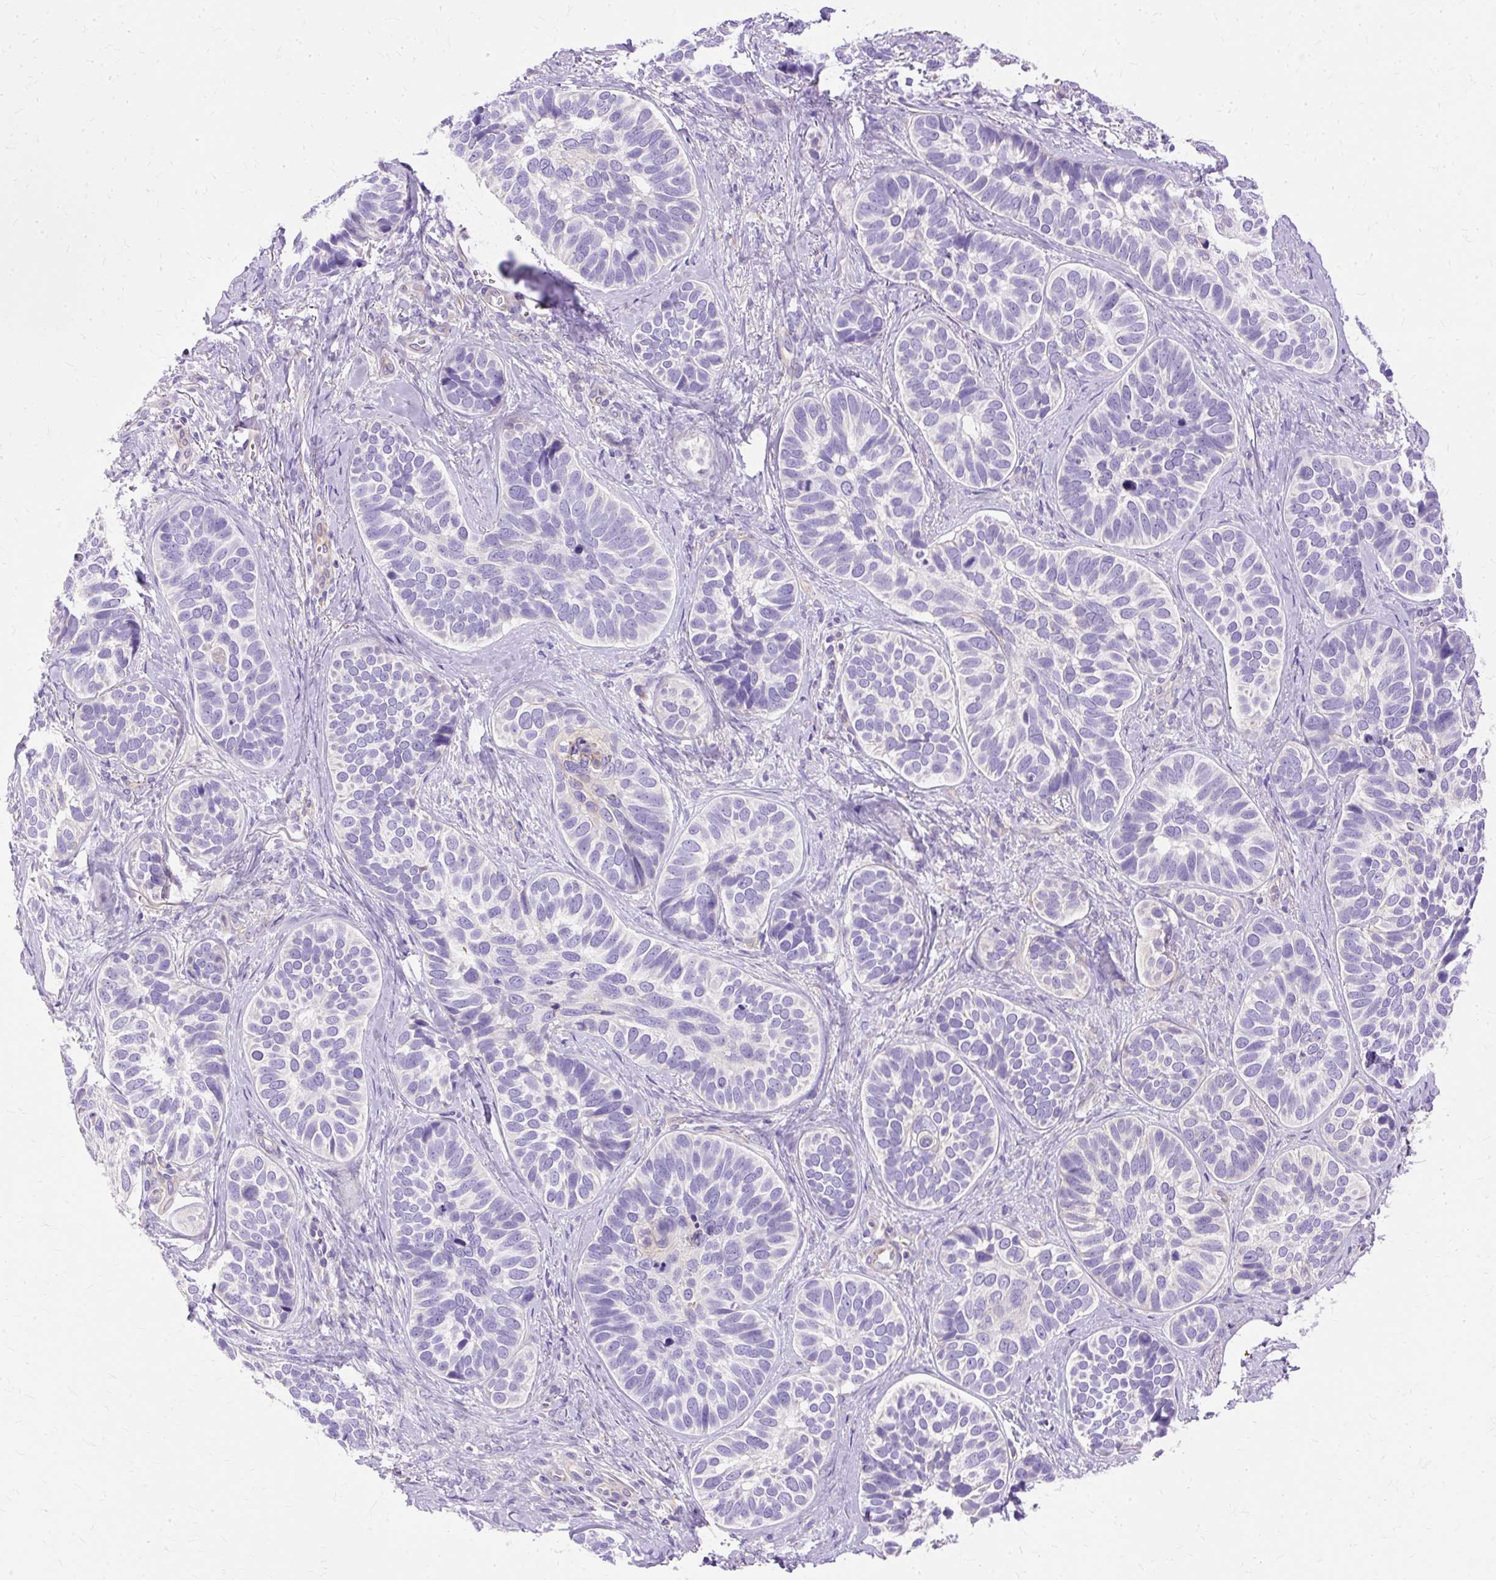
{"staining": {"intensity": "negative", "quantity": "none", "location": "none"}, "tissue": "skin cancer", "cell_type": "Tumor cells", "image_type": "cancer", "snomed": [{"axis": "morphology", "description": "Basal cell carcinoma"}, {"axis": "topography", "description": "Skin"}], "caption": "Skin basal cell carcinoma was stained to show a protein in brown. There is no significant staining in tumor cells. (Brightfield microscopy of DAB (3,3'-diaminobenzidine) IHC at high magnification).", "gene": "MYO6", "patient": {"sex": "male", "age": 62}}